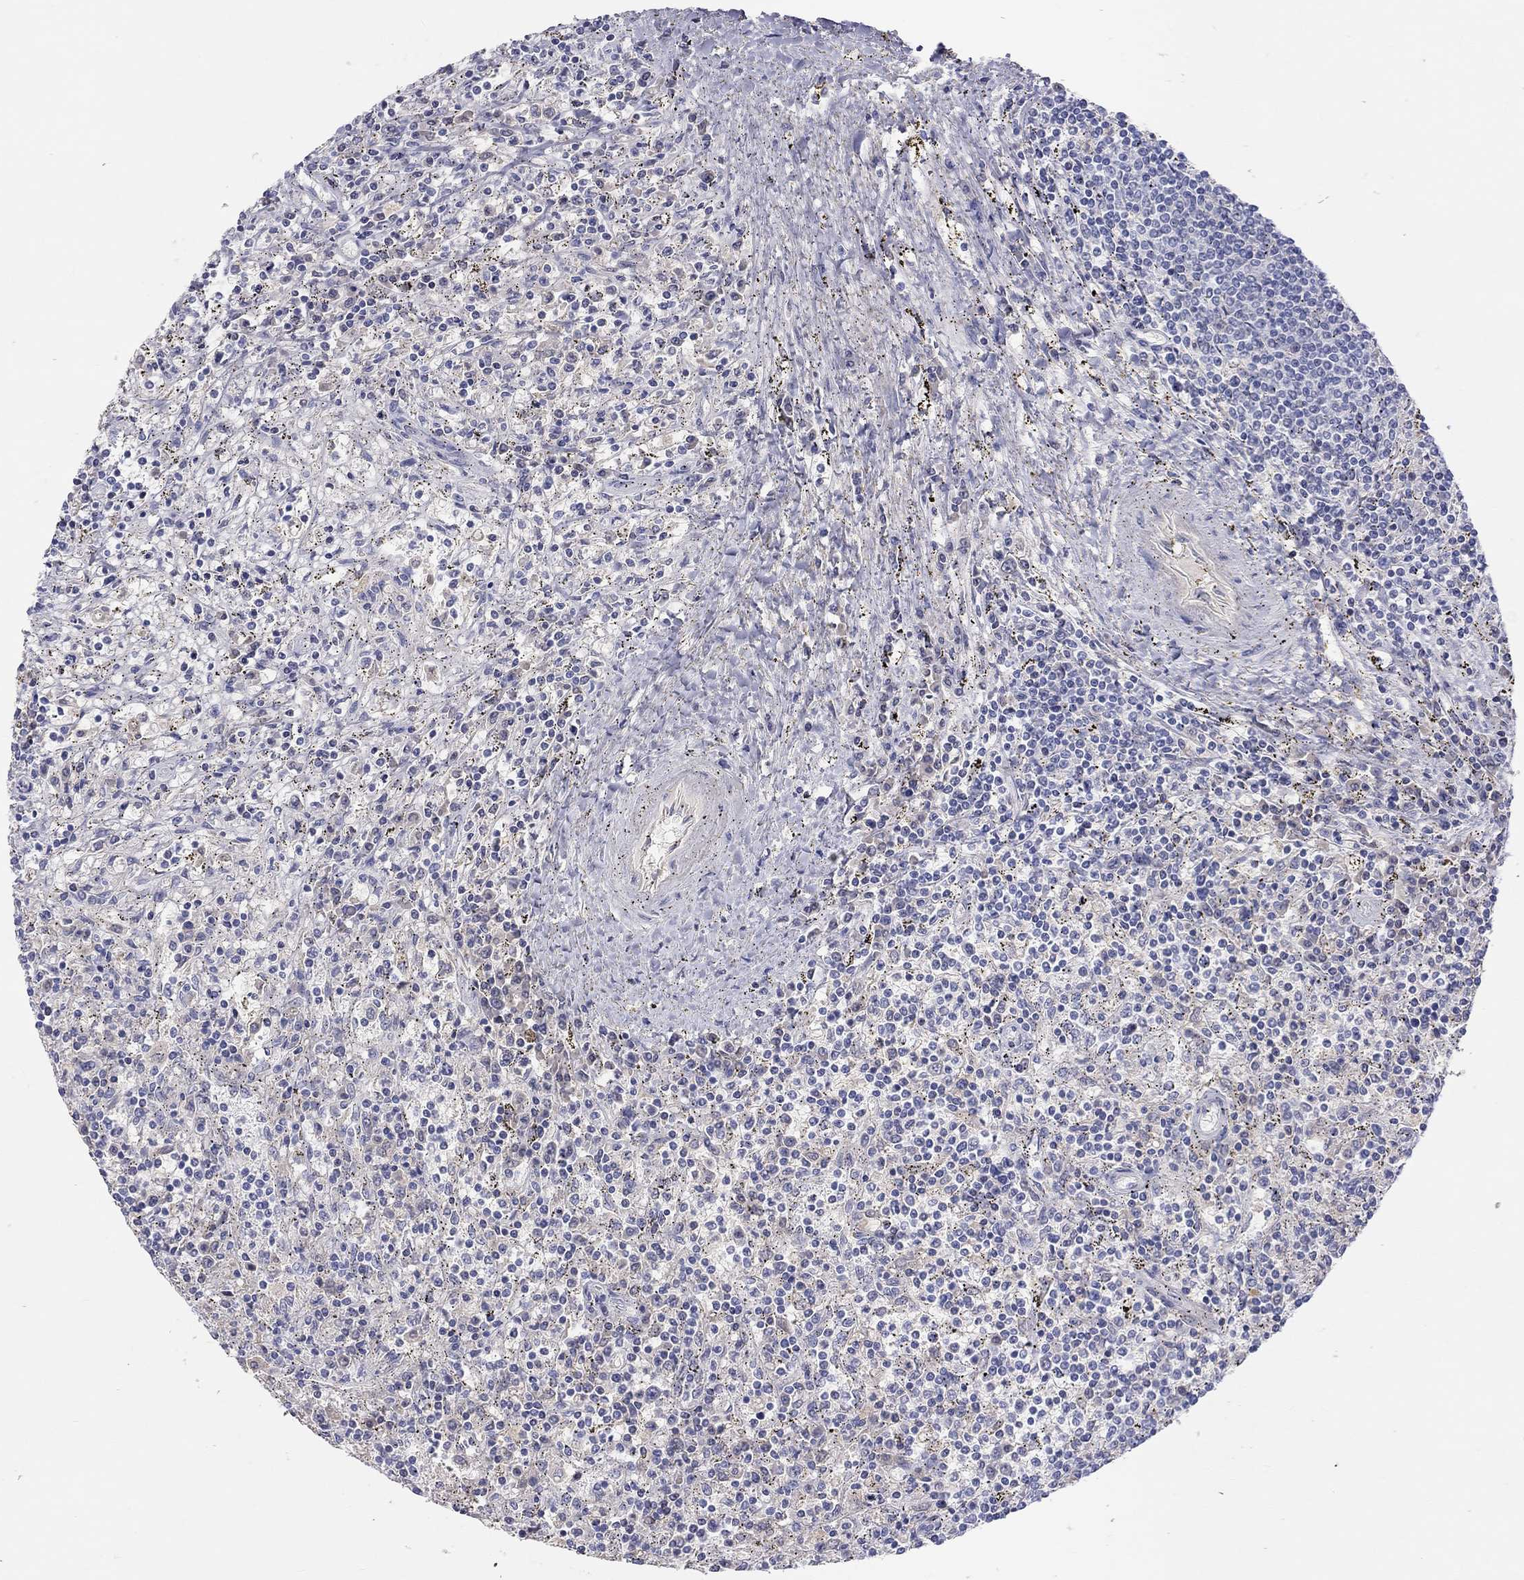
{"staining": {"intensity": "negative", "quantity": "none", "location": "none"}, "tissue": "lymphoma", "cell_type": "Tumor cells", "image_type": "cancer", "snomed": [{"axis": "morphology", "description": "Malignant lymphoma, non-Hodgkin's type, Low grade"}, {"axis": "topography", "description": "Spleen"}], "caption": "The photomicrograph exhibits no staining of tumor cells in lymphoma.", "gene": "ST7L", "patient": {"sex": "male", "age": 62}}